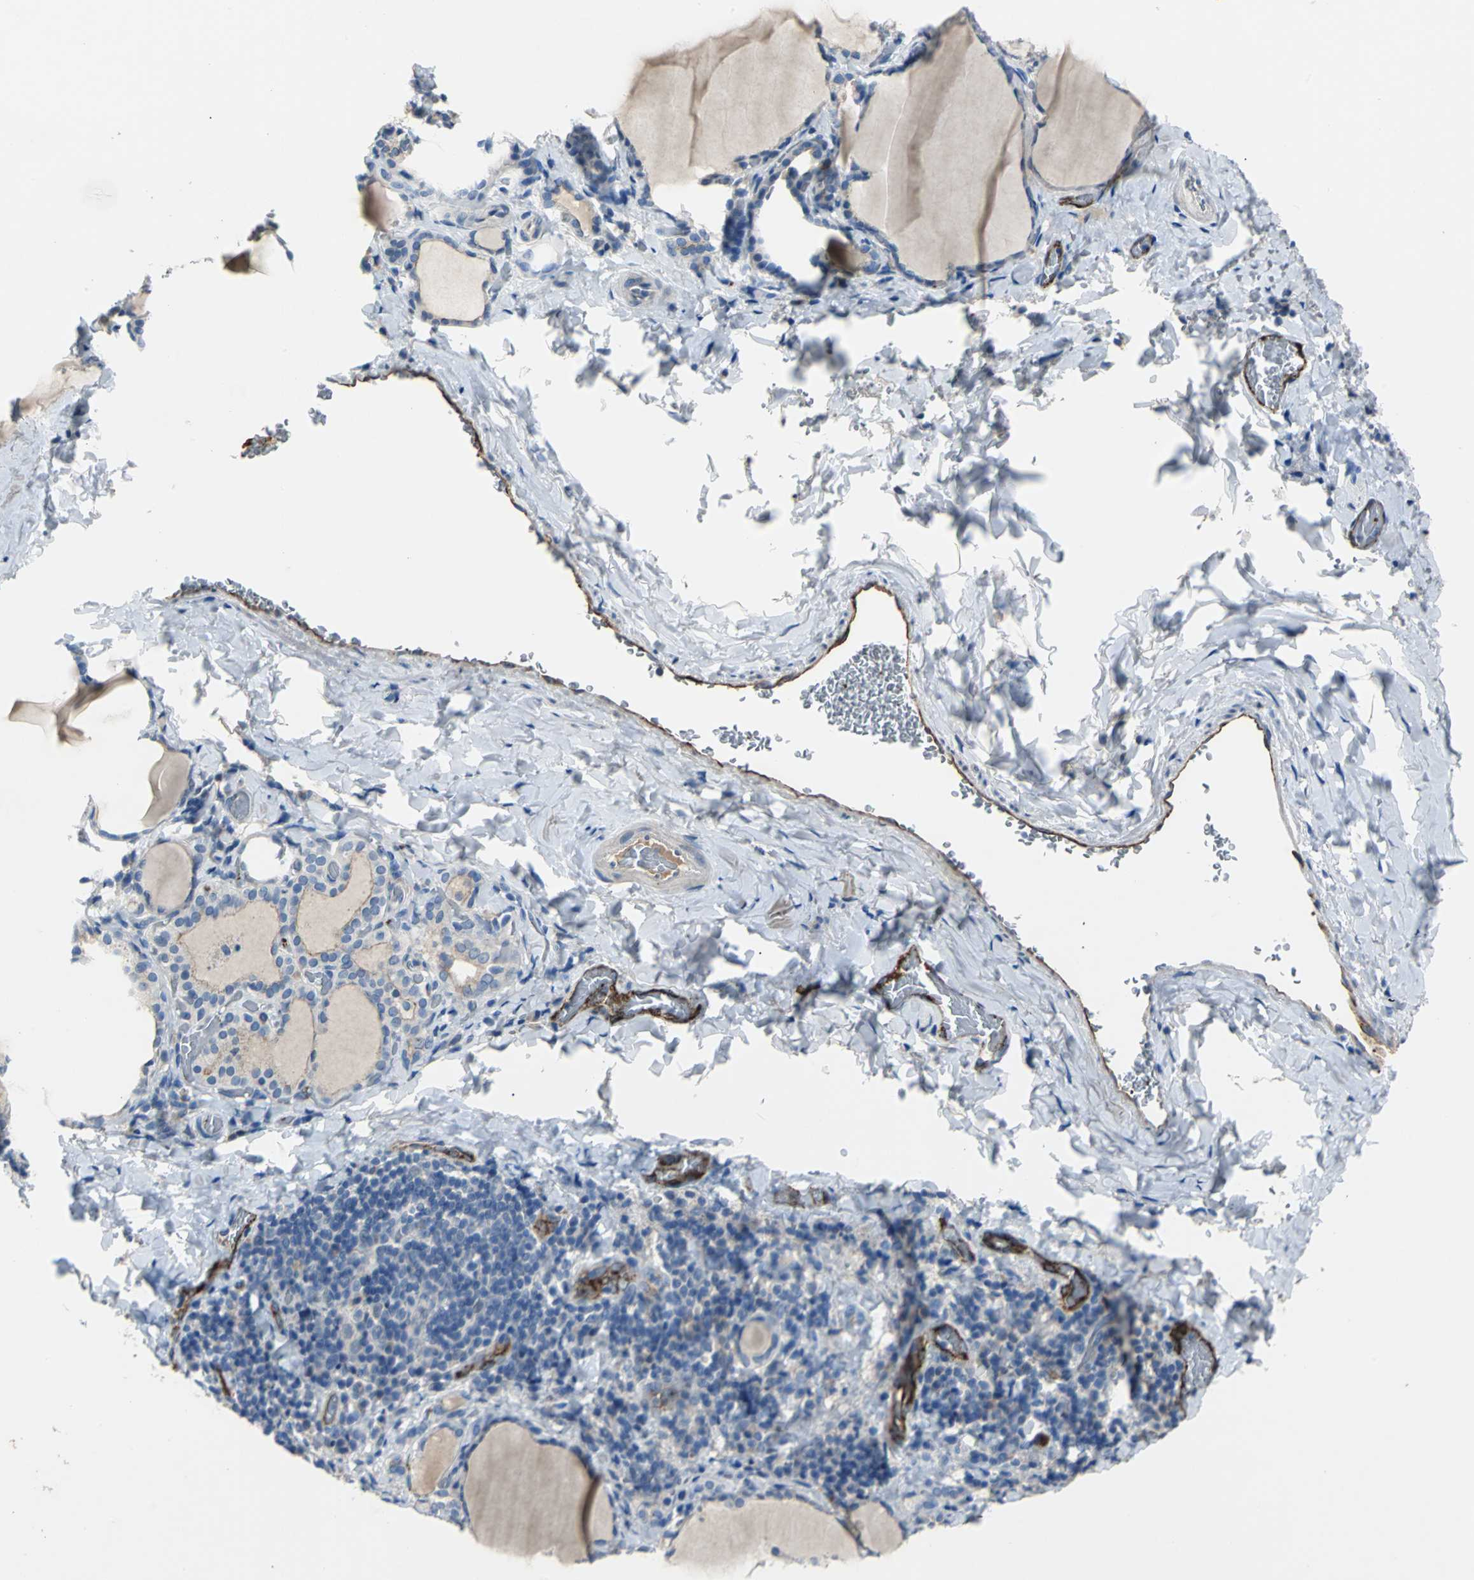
{"staining": {"intensity": "moderate", "quantity": "<25%", "location": "cytoplasmic/membranous"}, "tissue": "thyroid gland", "cell_type": "Glandular cells", "image_type": "normal", "snomed": [{"axis": "morphology", "description": "Normal tissue, NOS"}, {"axis": "morphology", "description": "Papillary adenocarcinoma, NOS"}, {"axis": "topography", "description": "Thyroid gland"}], "caption": "IHC image of normal thyroid gland stained for a protein (brown), which exhibits low levels of moderate cytoplasmic/membranous expression in about <25% of glandular cells.", "gene": "SELP", "patient": {"sex": "female", "age": 30}}